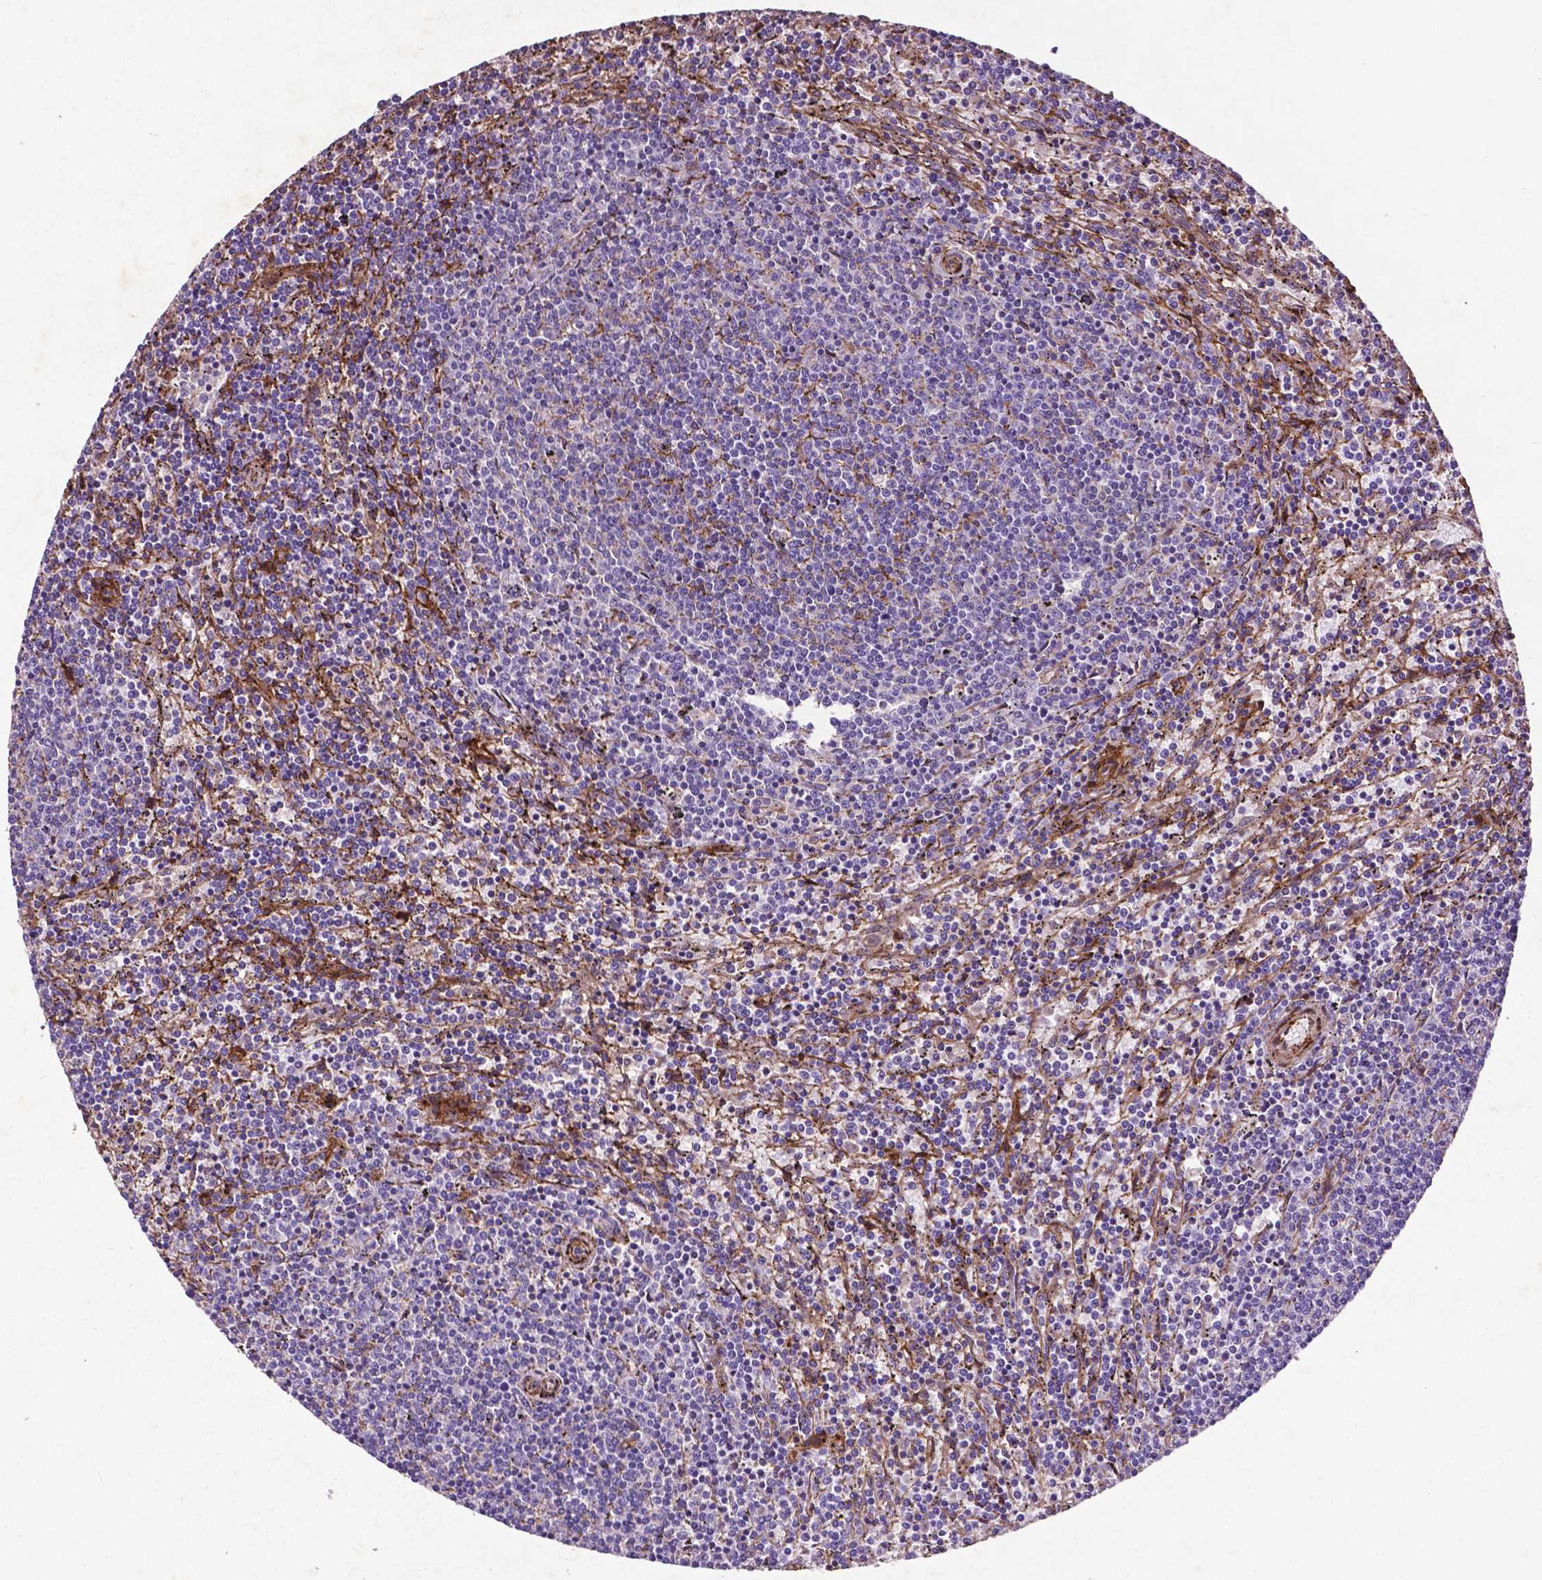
{"staining": {"intensity": "negative", "quantity": "none", "location": "none"}, "tissue": "lymphoma", "cell_type": "Tumor cells", "image_type": "cancer", "snomed": [{"axis": "morphology", "description": "Malignant lymphoma, non-Hodgkin's type, Low grade"}, {"axis": "topography", "description": "Spleen"}], "caption": "Malignant lymphoma, non-Hodgkin's type (low-grade) was stained to show a protein in brown. There is no significant positivity in tumor cells. The staining was performed using DAB to visualize the protein expression in brown, while the nuclei were stained in blue with hematoxylin (Magnification: 20x).", "gene": "RRAS", "patient": {"sex": "female", "age": 50}}